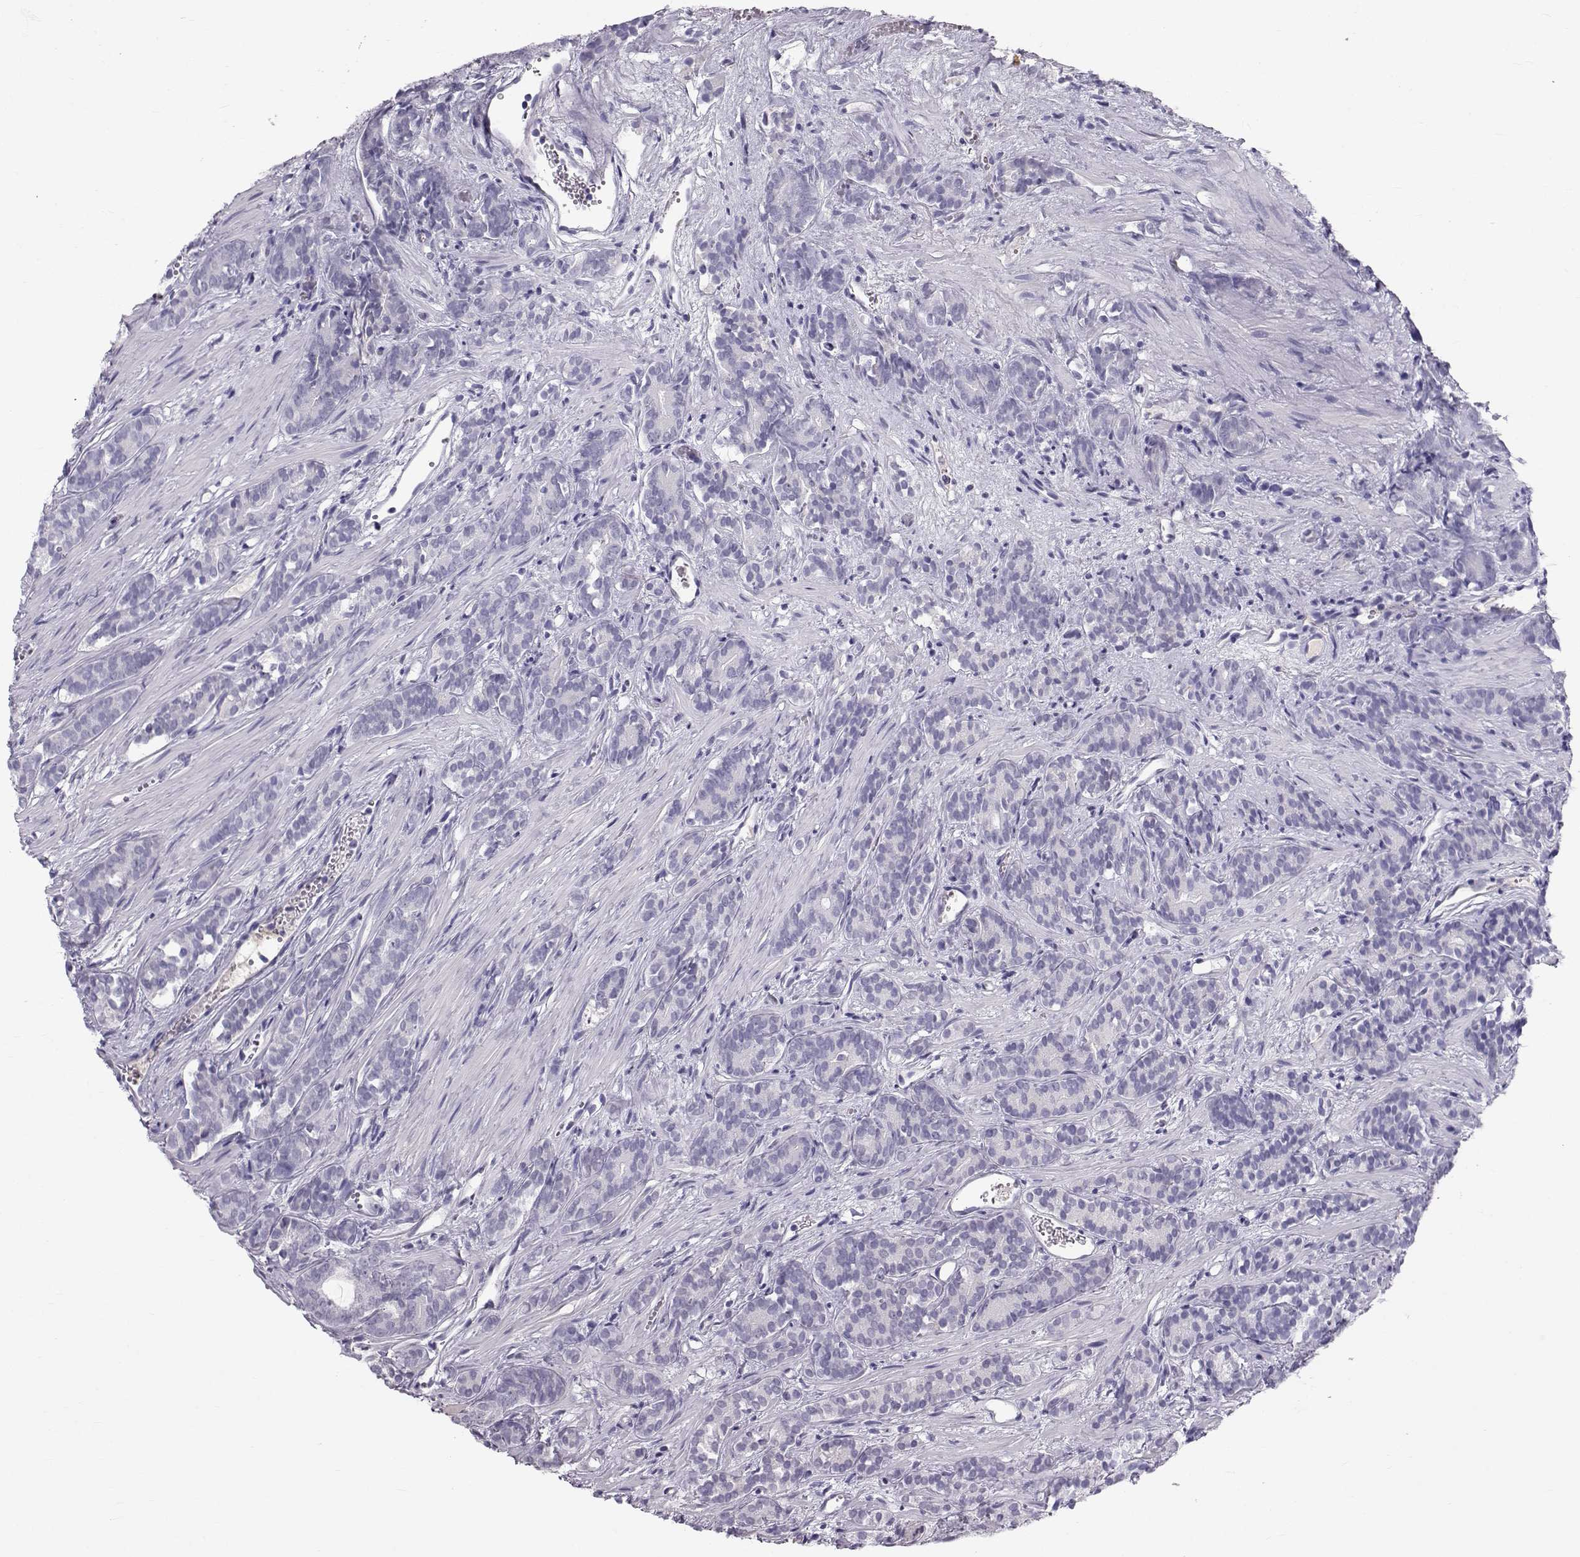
{"staining": {"intensity": "negative", "quantity": "none", "location": "none"}, "tissue": "prostate cancer", "cell_type": "Tumor cells", "image_type": "cancer", "snomed": [{"axis": "morphology", "description": "Adenocarcinoma, High grade"}, {"axis": "topography", "description": "Prostate"}], "caption": "Image shows no protein expression in tumor cells of high-grade adenocarcinoma (prostate) tissue. The staining is performed using DAB brown chromogen with nuclei counter-stained in using hematoxylin.", "gene": "GPR26", "patient": {"sex": "male", "age": 84}}